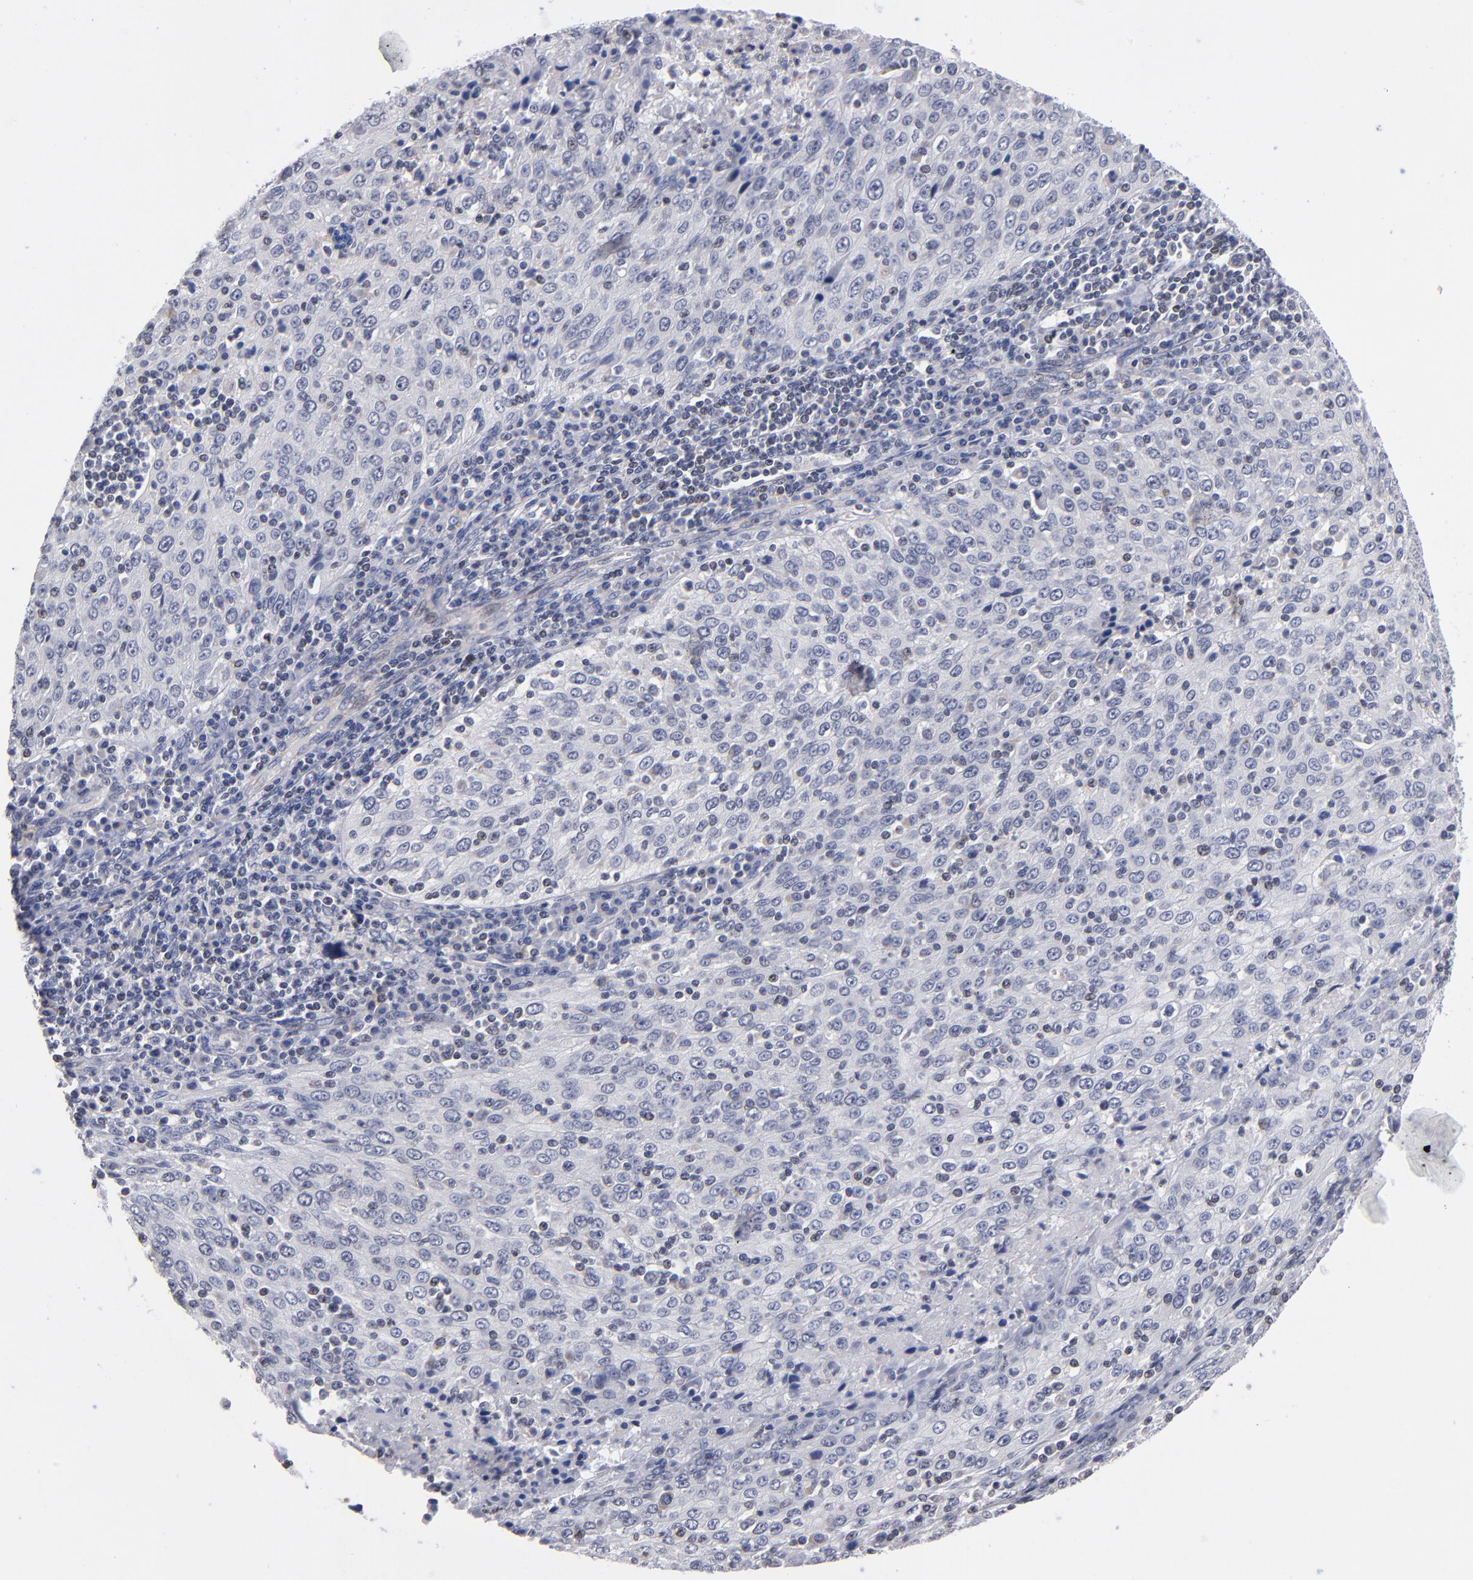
{"staining": {"intensity": "weak", "quantity": "<25%", "location": "nuclear"}, "tissue": "cervical cancer", "cell_type": "Tumor cells", "image_type": "cancer", "snomed": [{"axis": "morphology", "description": "Squamous cell carcinoma, NOS"}, {"axis": "topography", "description": "Cervix"}], "caption": "The photomicrograph demonstrates no significant positivity in tumor cells of squamous cell carcinoma (cervical).", "gene": "ODF2", "patient": {"sex": "female", "age": 27}}